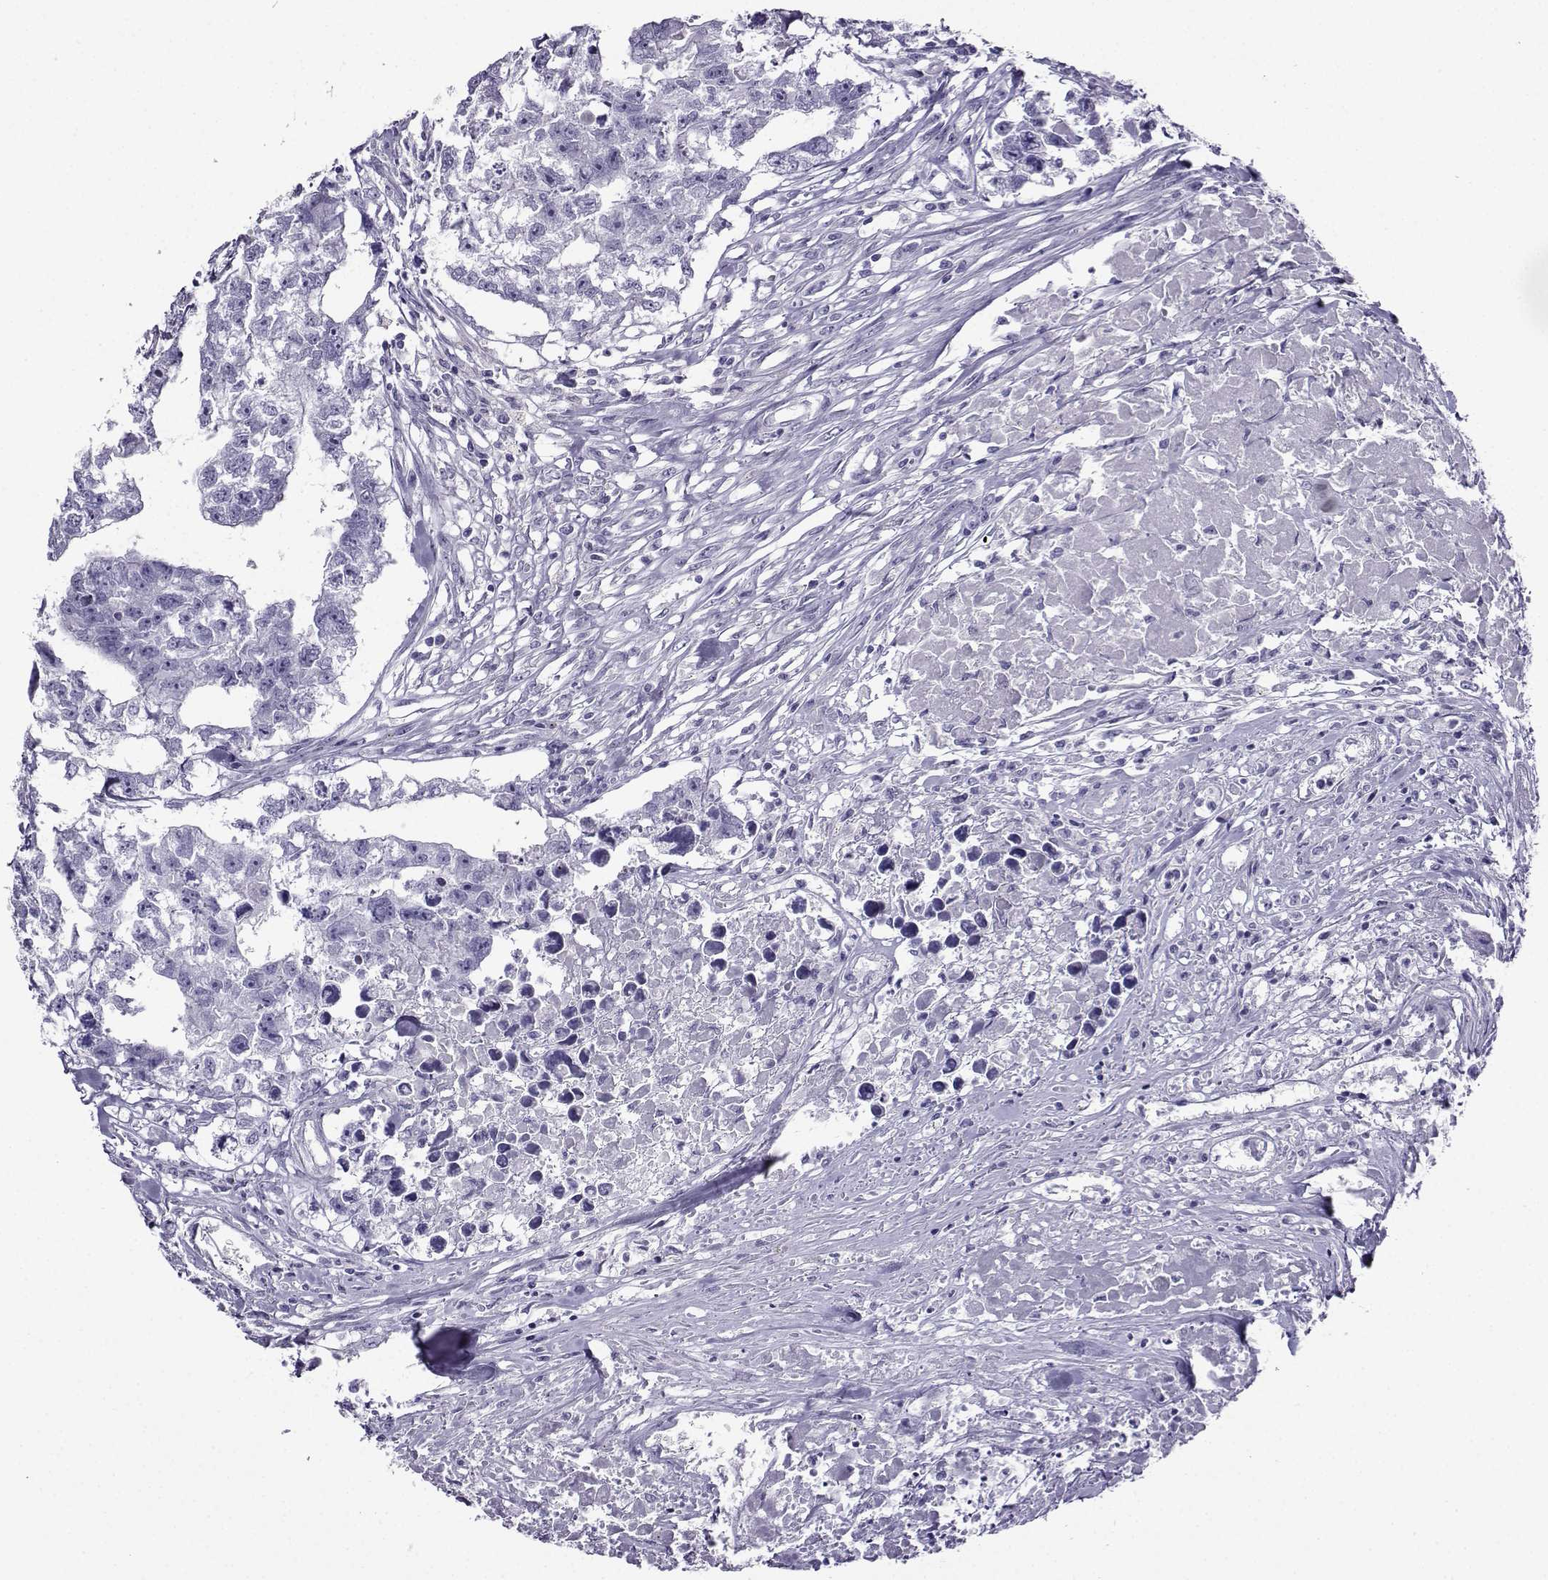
{"staining": {"intensity": "negative", "quantity": "none", "location": "none"}, "tissue": "testis cancer", "cell_type": "Tumor cells", "image_type": "cancer", "snomed": [{"axis": "morphology", "description": "Carcinoma, Embryonal, NOS"}, {"axis": "morphology", "description": "Teratoma, malignant, NOS"}, {"axis": "topography", "description": "Testis"}], "caption": "Immunohistochemistry (IHC) histopathology image of testis embryonal carcinoma stained for a protein (brown), which shows no positivity in tumor cells.", "gene": "CRYBB1", "patient": {"sex": "male", "age": 44}}